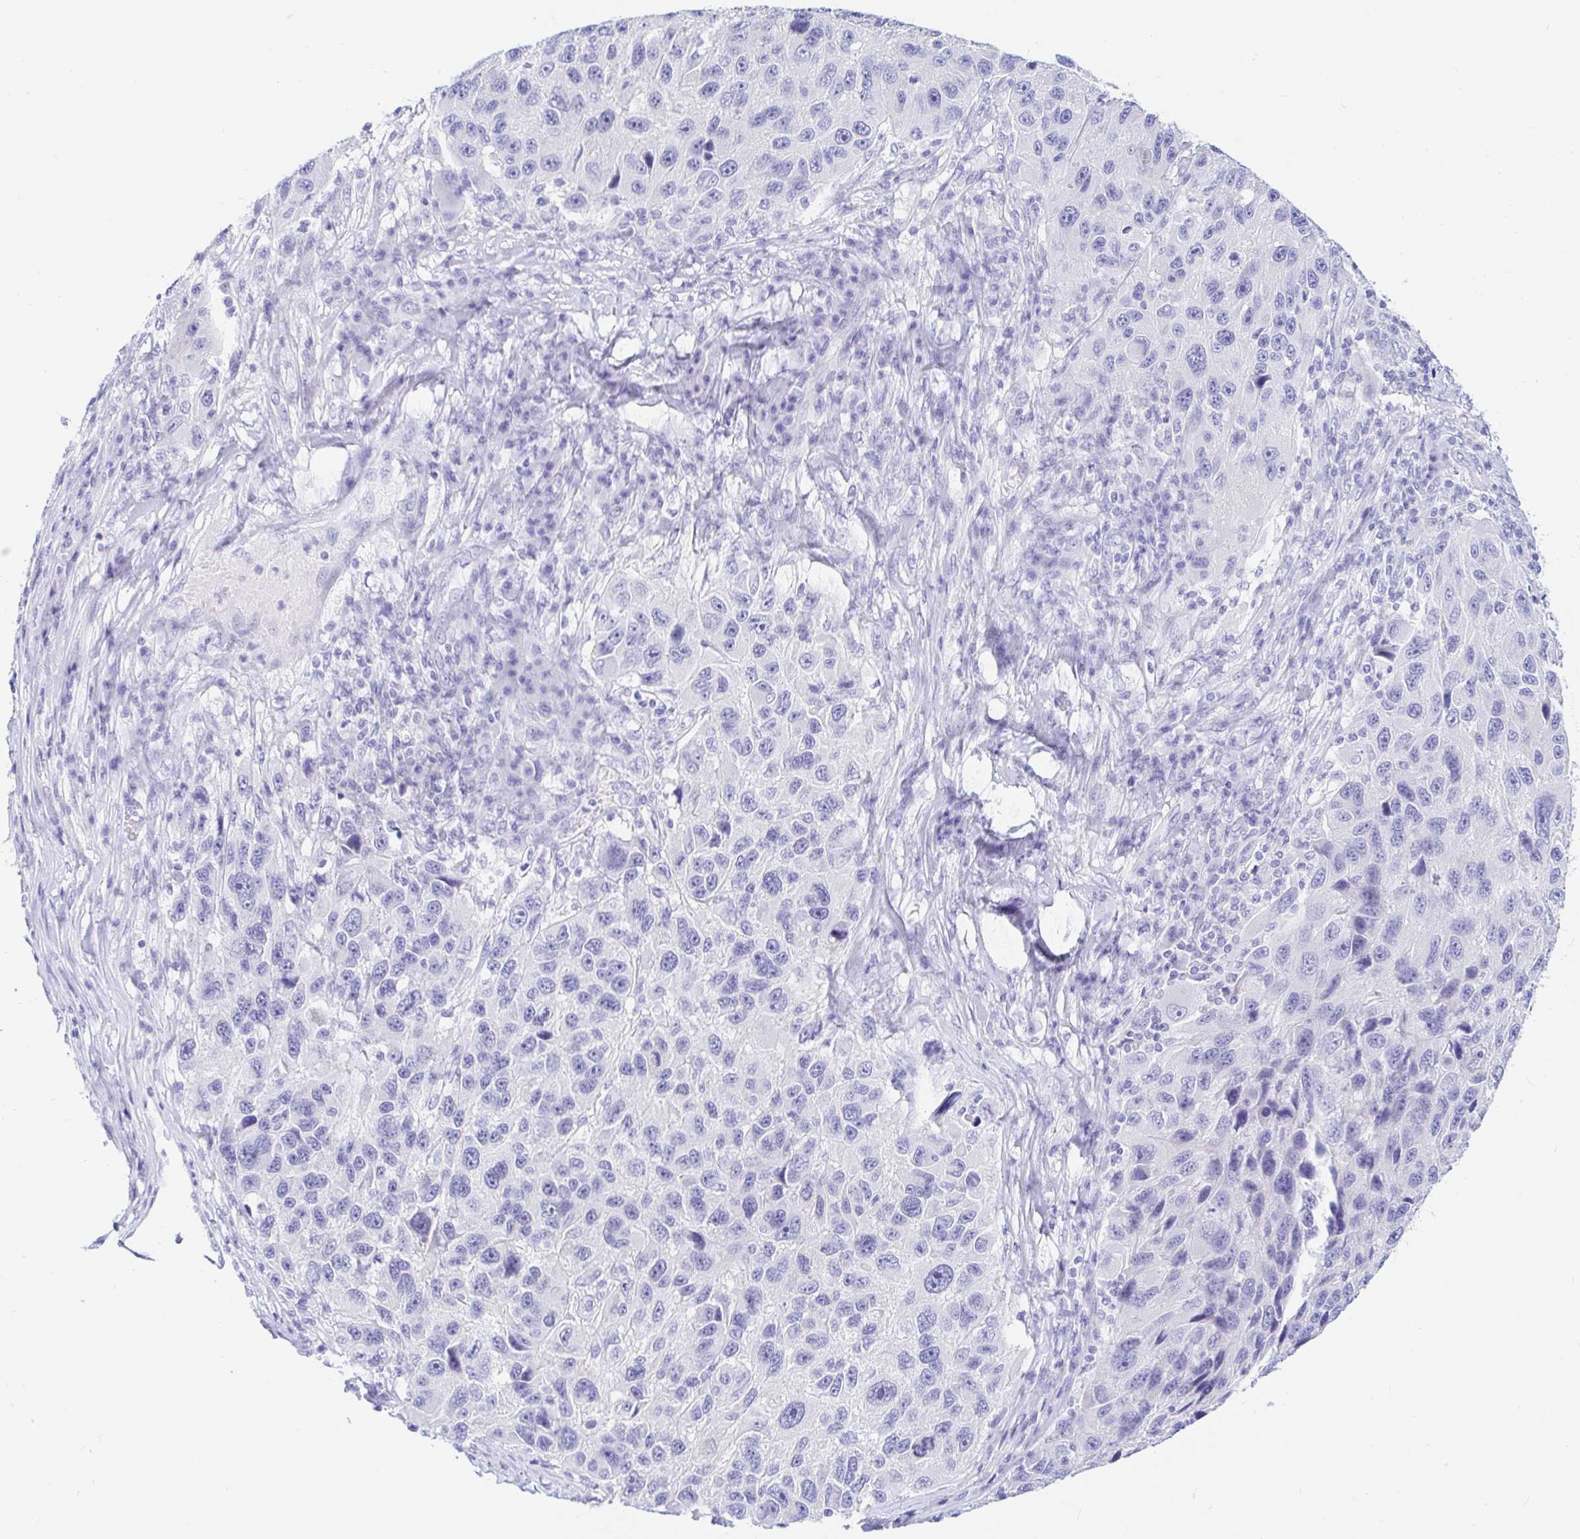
{"staining": {"intensity": "negative", "quantity": "none", "location": "none"}, "tissue": "melanoma", "cell_type": "Tumor cells", "image_type": "cancer", "snomed": [{"axis": "morphology", "description": "Malignant melanoma, NOS"}, {"axis": "topography", "description": "Skin"}], "caption": "Tumor cells are negative for protein expression in human melanoma.", "gene": "PPP1R1B", "patient": {"sex": "male", "age": 53}}